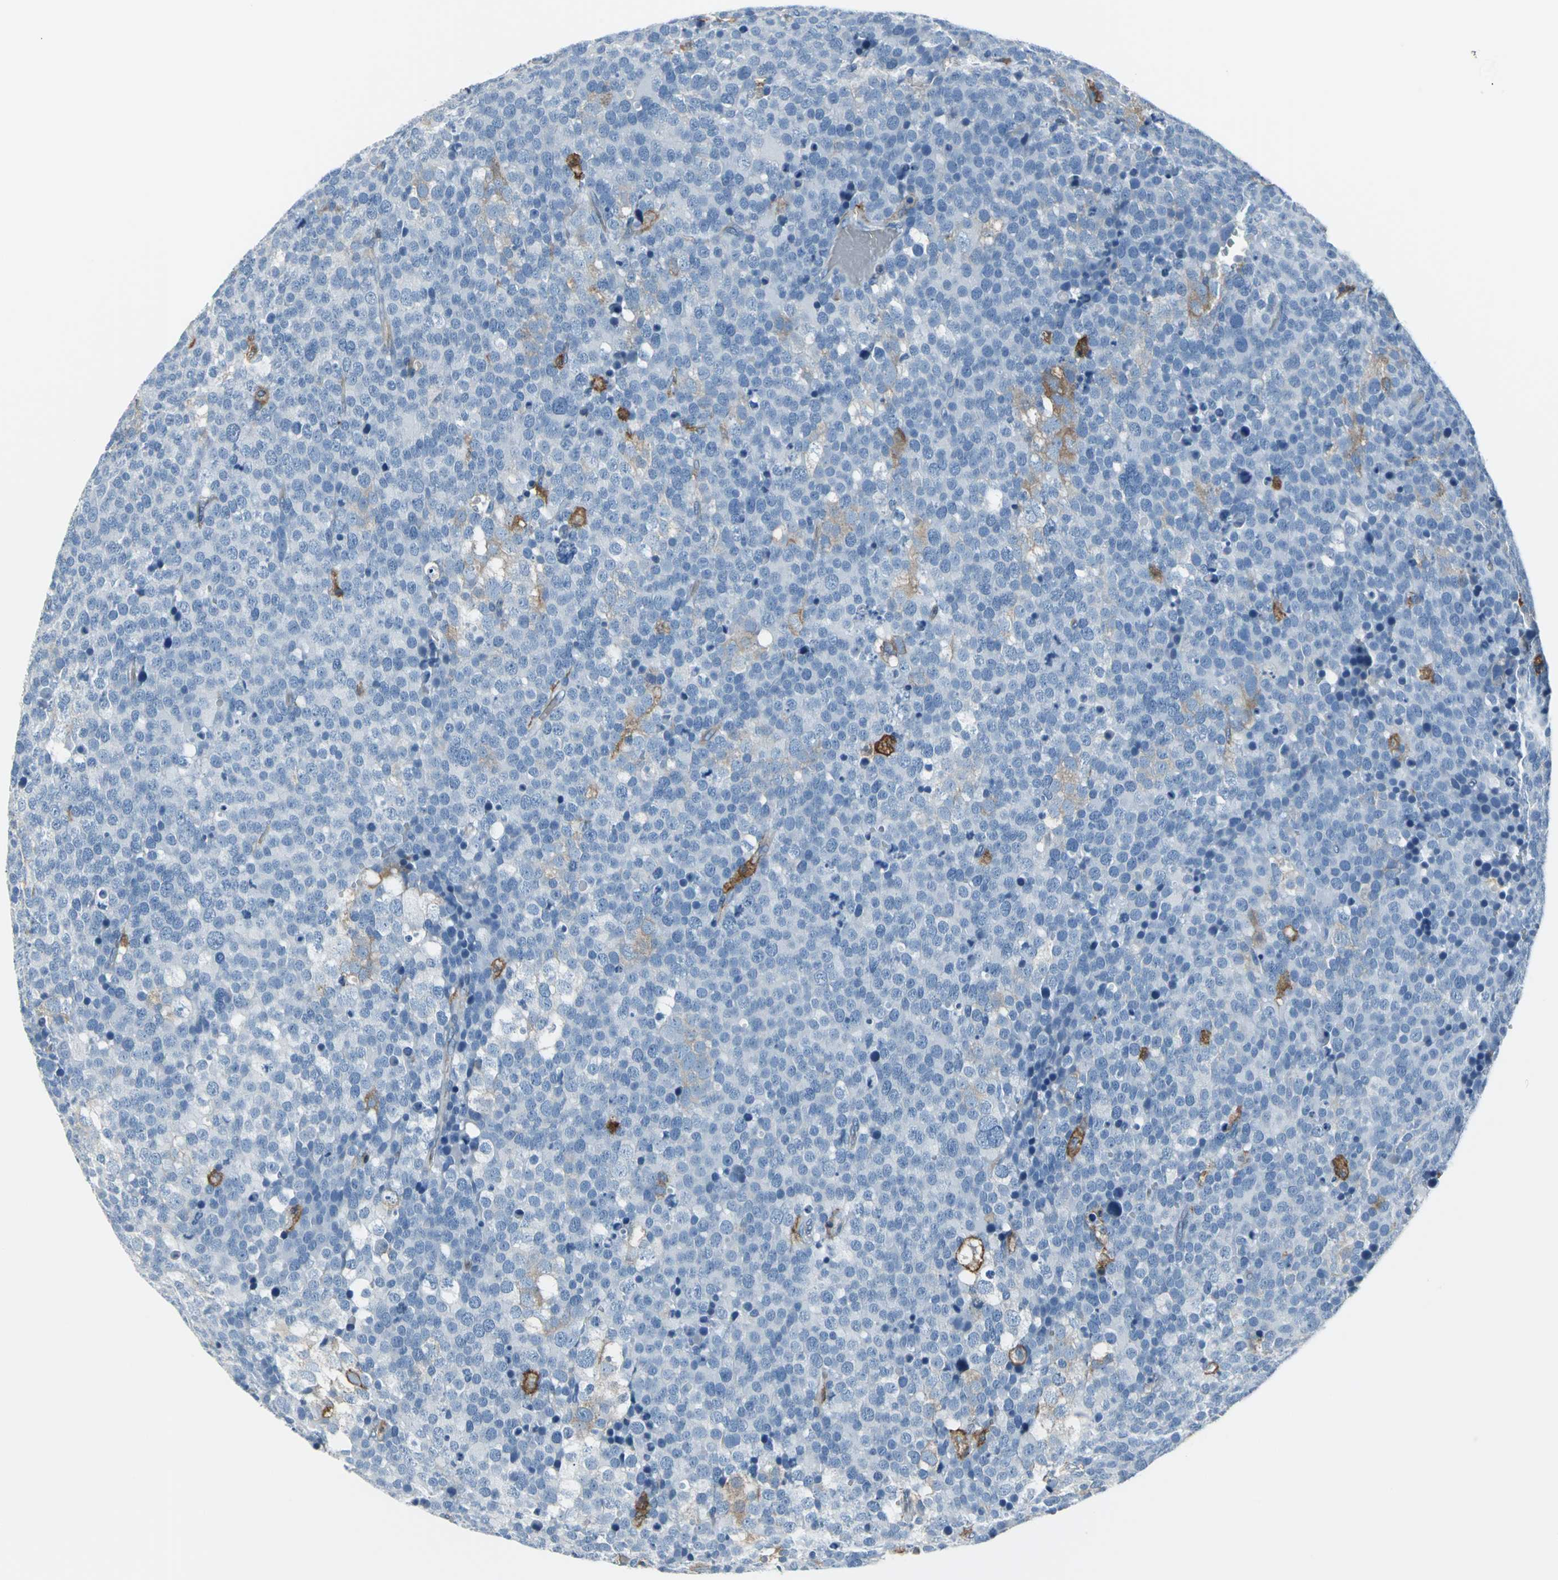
{"staining": {"intensity": "weak", "quantity": "<25%", "location": "cytoplasmic/membranous"}, "tissue": "testis cancer", "cell_type": "Tumor cells", "image_type": "cancer", "snomed": [{"axis": "morphology", "description": "Seminoma, NOS"}, {"axis": "topography", "description": "Testis"}], "caption": "The immunohistochemistry micrograph has no significant positivity in tumor cells of testis cancer tissue. (Stains: DAB (3,3'-diaminobenzidine) immunohistochemistry (IHC) with hematoxylin counter stain, Microscopy: brightfield microscopy at high magnification).", "gene": "IQGAP2", "patient": {"sex": "male", "age": 71}}